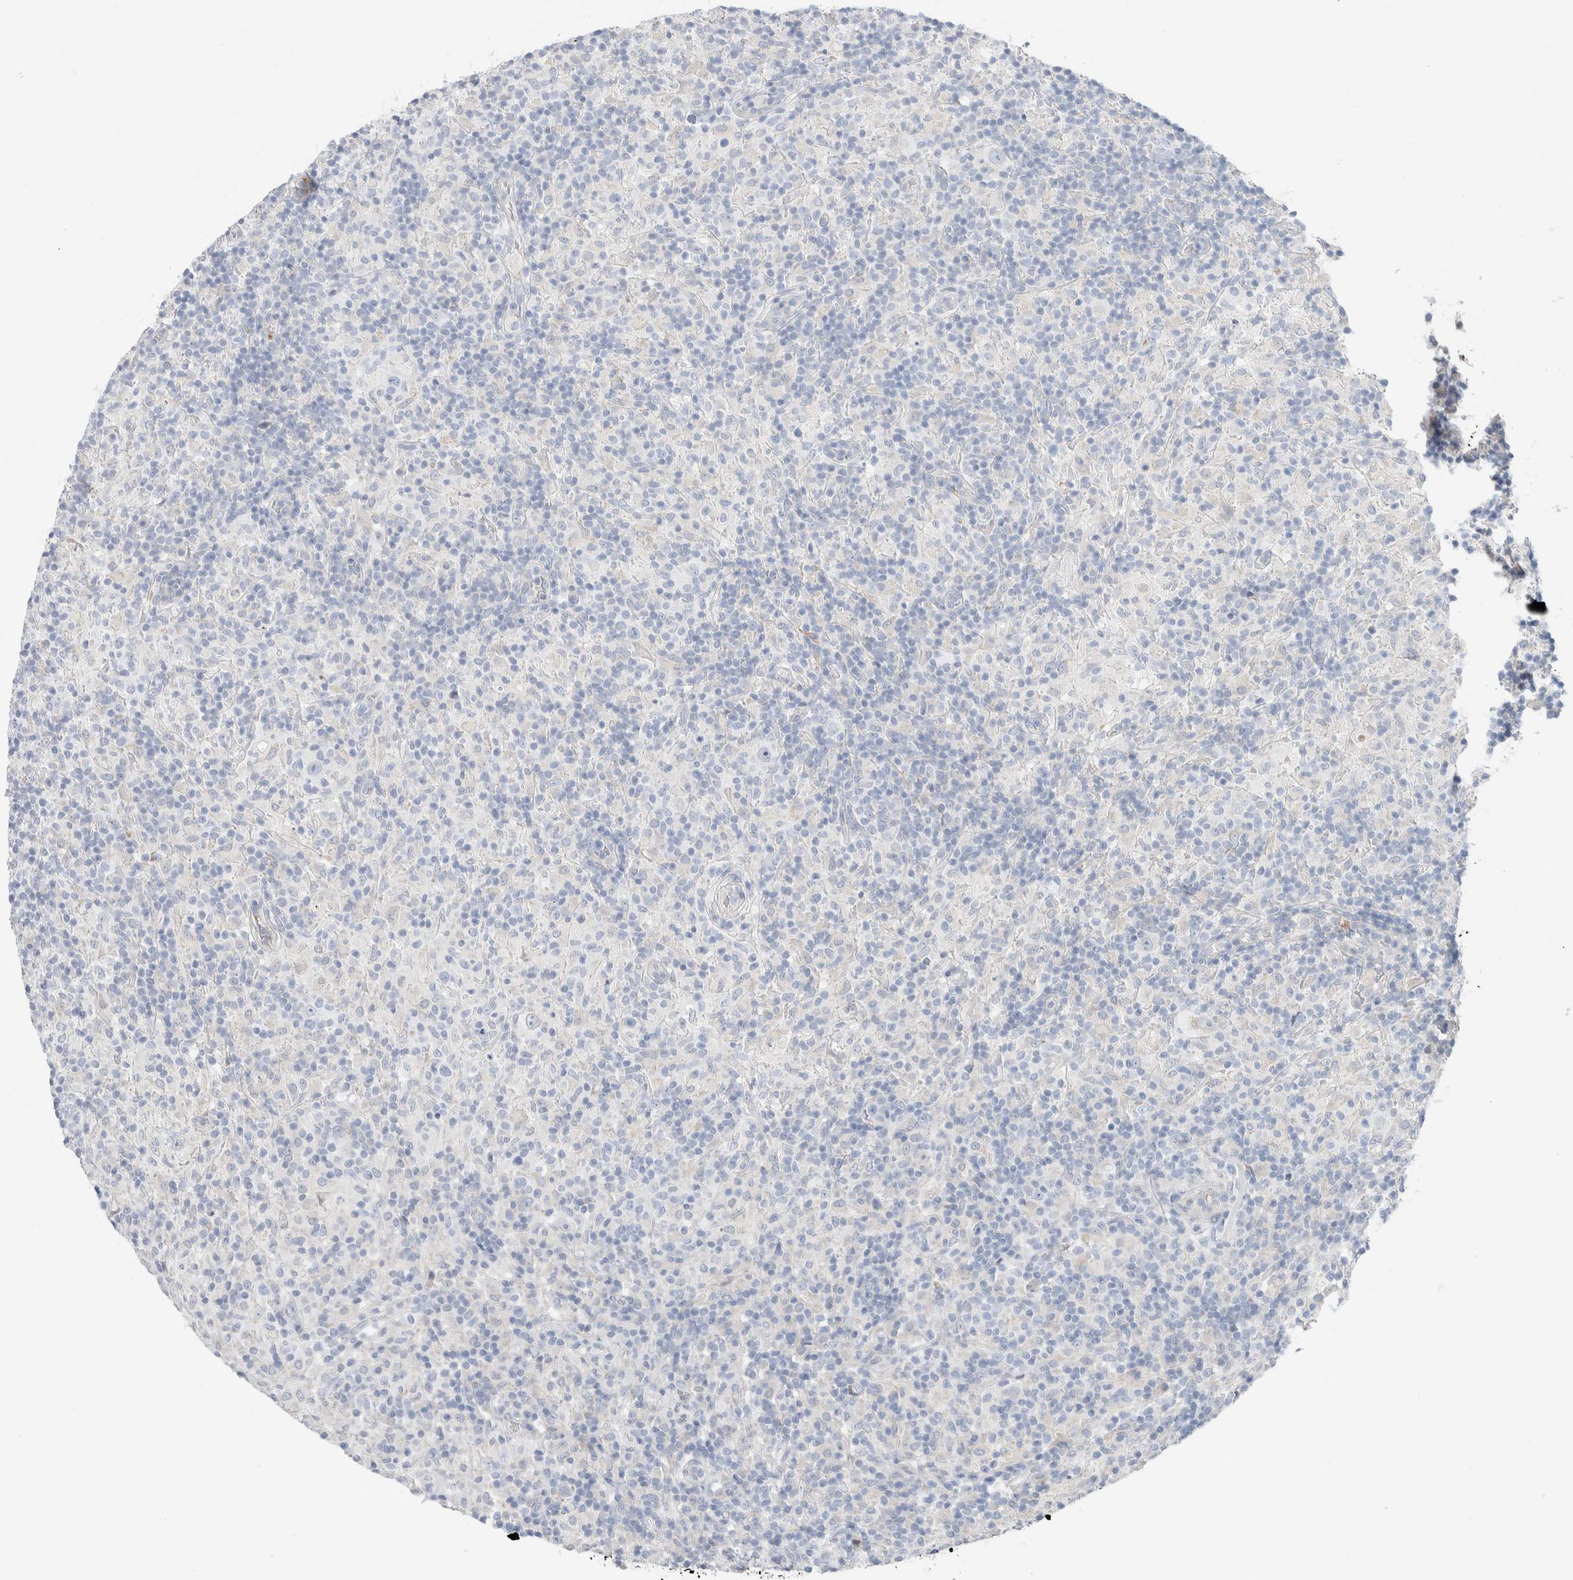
{"staining": {"intensity": "negative", "quantity": "none", "location": "none"}, "tissue": "lymphoma", "cell_type": "Tumor cells", "image_type": "cancer", "snomed": [{"axis": "morphology", "description": "Hodgkin's disease, NOS"}, {"axis": "topography", "description": "Lymph node"}], "caption": "An IHC photomicrograph of lymphoma is shown. There is no staining in tumor cells of lymphoma. (Brightfield microscopy of DAB (3,3'-diaminobenzidine) immunohistochemistry (IHC) at high magnification).", "gene": "RUSF1", "patient": {"sex": "male", "age": 70}}